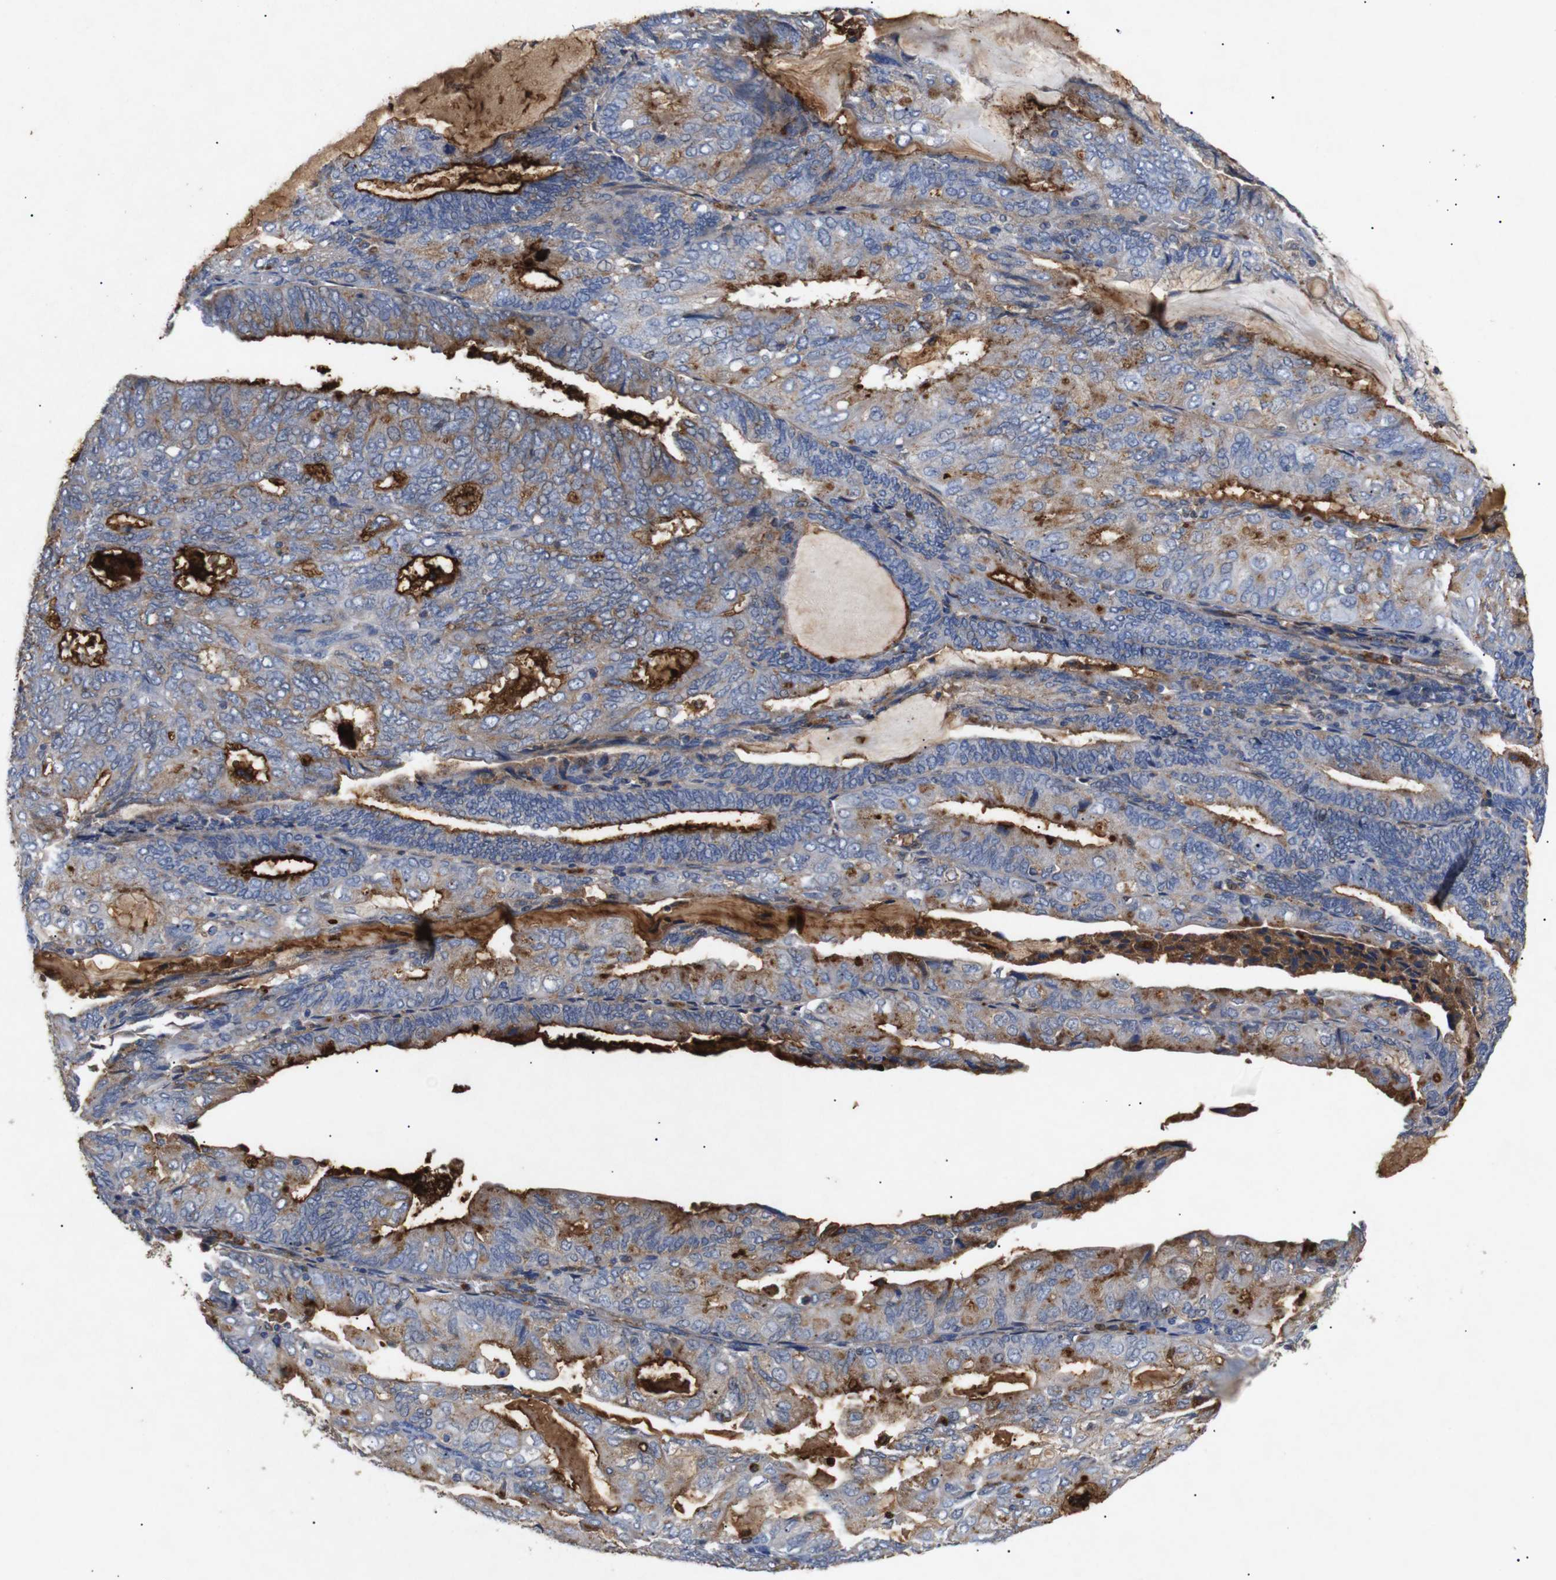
{"staining": {"intensity": "strong", "quantity": "<25%", "location": "cytoplasmic/membranous"}, "tissue": "endometrial cancer", "cell_type": "Tumor cells", "image_type": "cancer", "snomed": [{"axis": "morphology", "description": "Adenocarcinoma, NOS"}, {"axis": "topography", "description": "Endometrium"}], "caption": "Endometrial cancer stained with a brown dye reveals strong cytoplasmic/membranous positive staining in approximately <25% of tumor cells.", "gene": "SDCBP", "patient": {"sex": "female", "age": 81}}